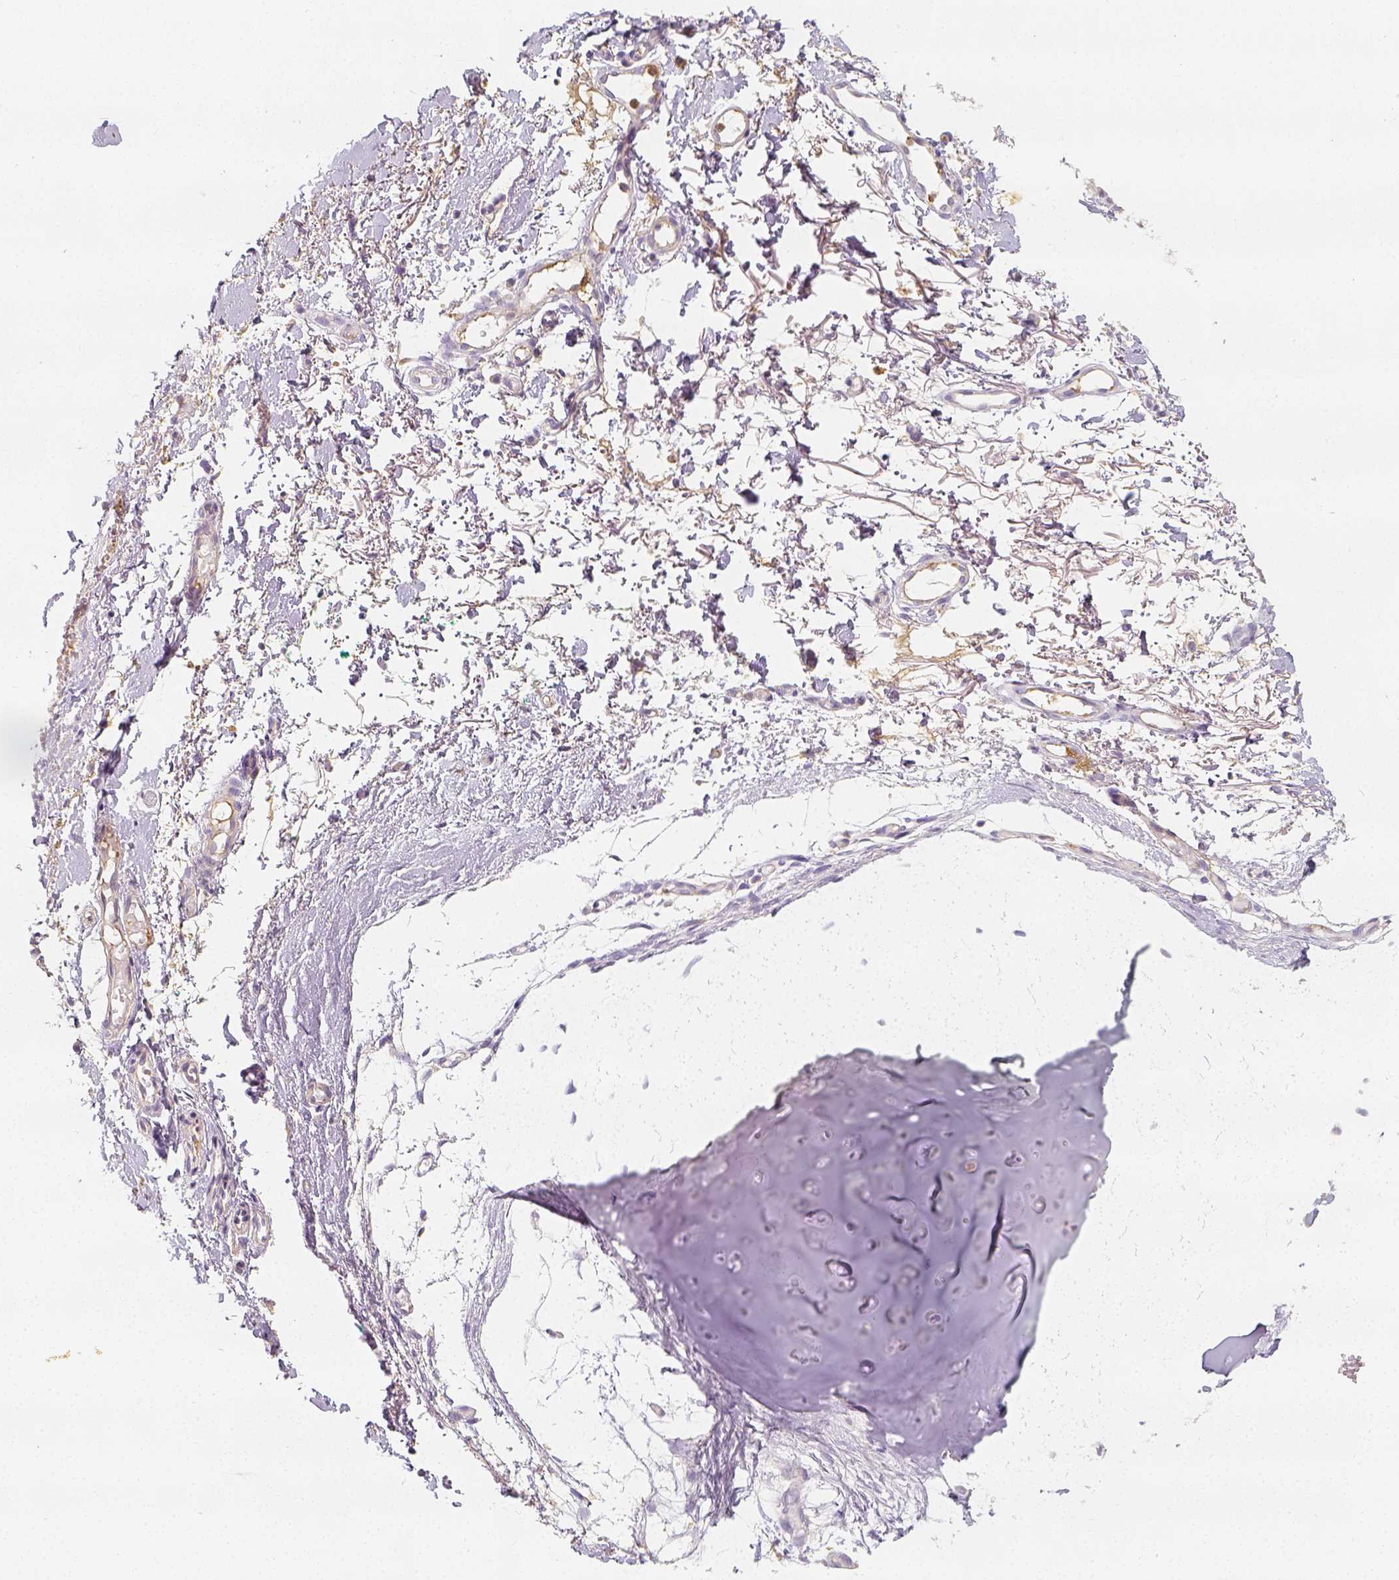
{"staining": {"intensity": "moderate", "quantity": "<25%", "location": "cytoplasmic/membranous"}, "tissue": "nasopharynx", "cell_type": "Respiratory epithelial cells", "image_type": "normal", "snomed": [{"axis": "morphology", "description": "Normal tissue, NOS"}, {"axis": "morphology", "description": "Basal cell carcinoma"}, {"axis": "topography", "description": "Cartilage tissue"}, {"axis": "topography", "description": "Nasopharynx"}, {"axis": "topography", "description": "Oral tissue"}], "caption": "Immunohistochemistry (IHC) of normal nasopharynx exhibits low levels of moderate cytoplasmic/membranous positivity in about <25% of respiratory epithelial cells.", "gene": "PTPRJ", "patient": {"sex": "female", "age": 77}}